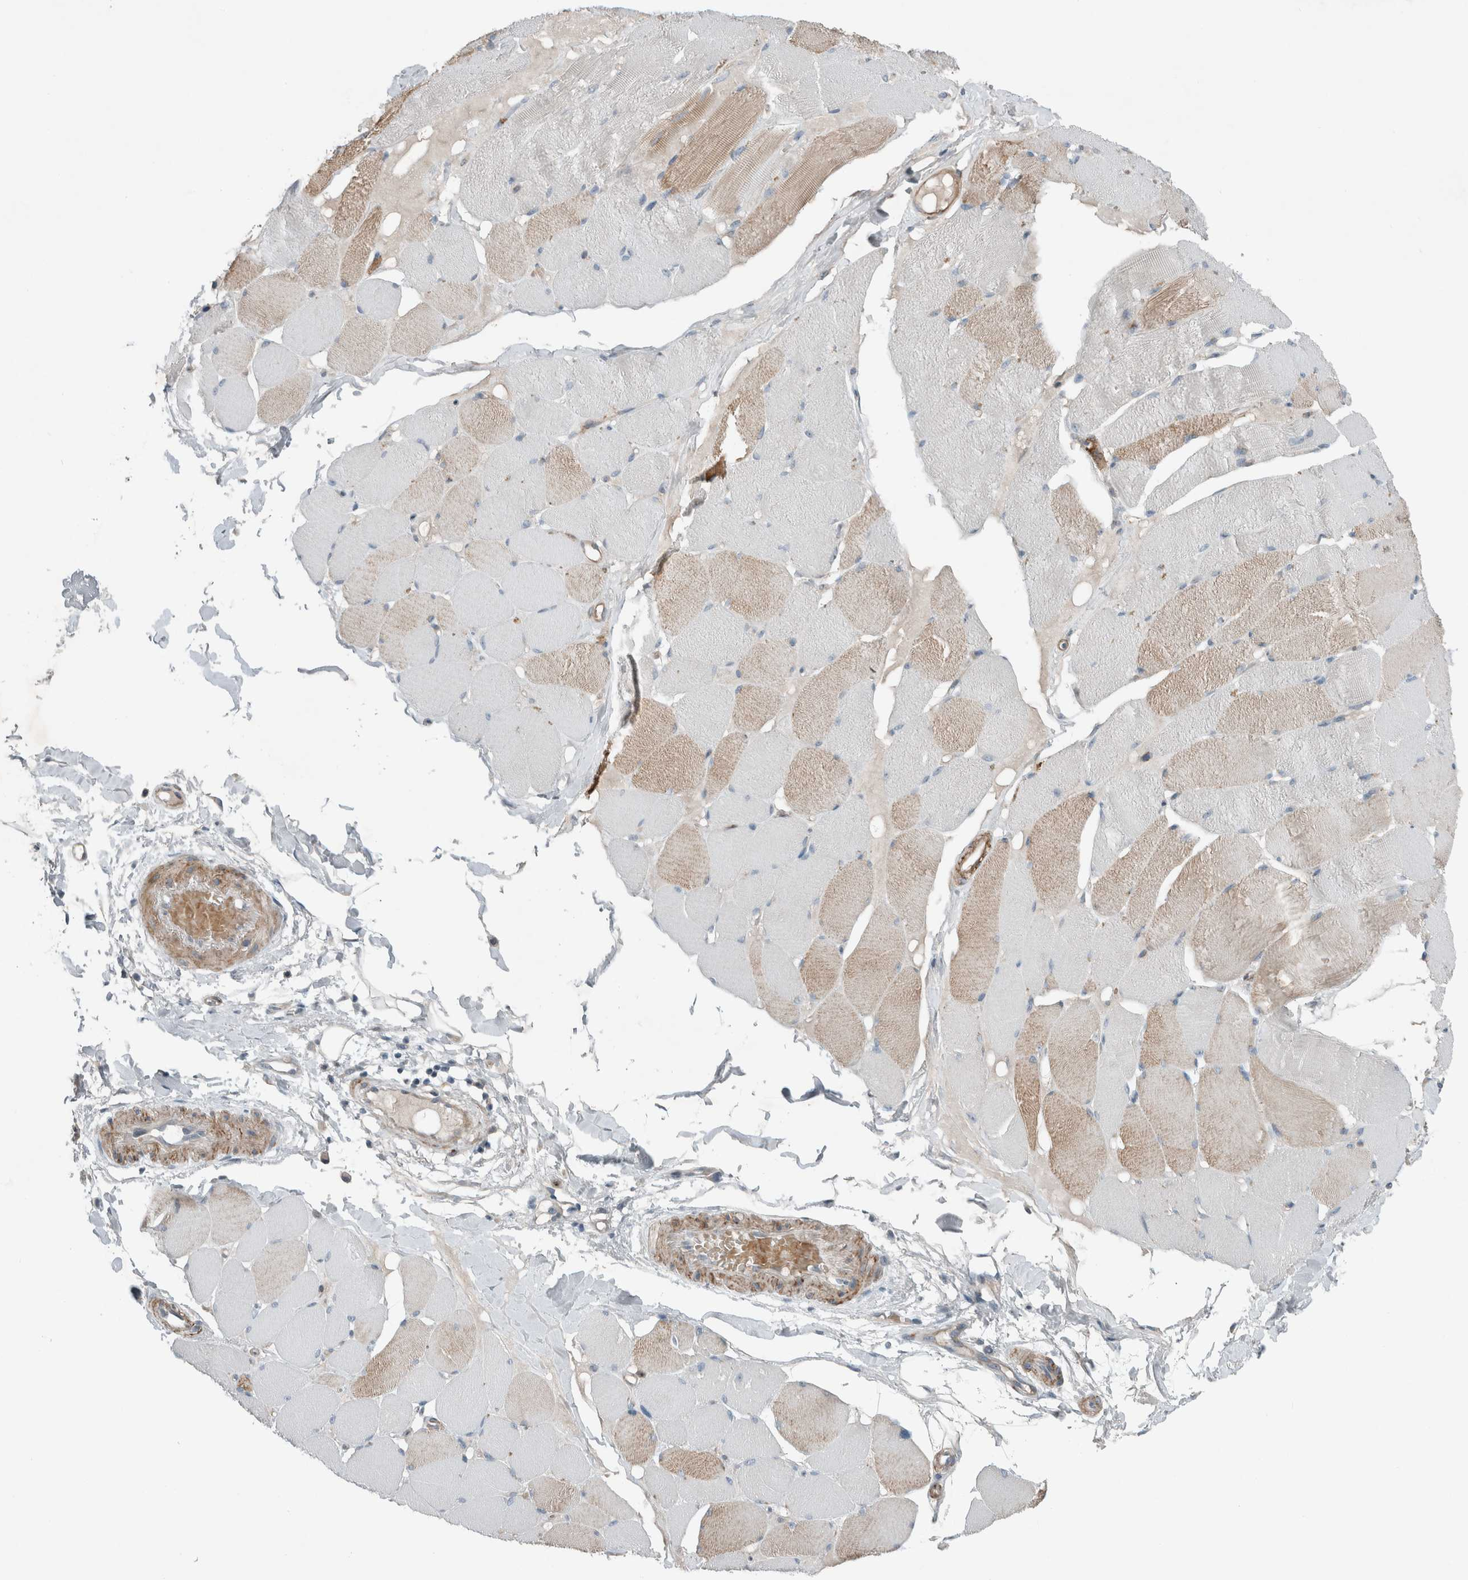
{"staining": {"intensity": "moderate", "quantity": "<25%", "location": "cytoplasmic/membranous"}, "tissue": "skeletal muscle", "cell_type": "Myocytes", "image_type": "normal", "snomed": [{"axis": "morphology", "description": "Normal tissue, NOS"}, {"axis": "topography", "description": "Skin"}, {"axis": "topography", "description": "Skeletal muscle"}], "caption": "The histopathology image reveals staining of unremarkable skeletal muscle, revealing moderate cytoplasmic/membranous protein expression (brown color) within myocytes. (DAB IHC with brightfield microscopy, high magnification).", "gene": "JADE2", "patient": {"sex": "male", "age": 83}}